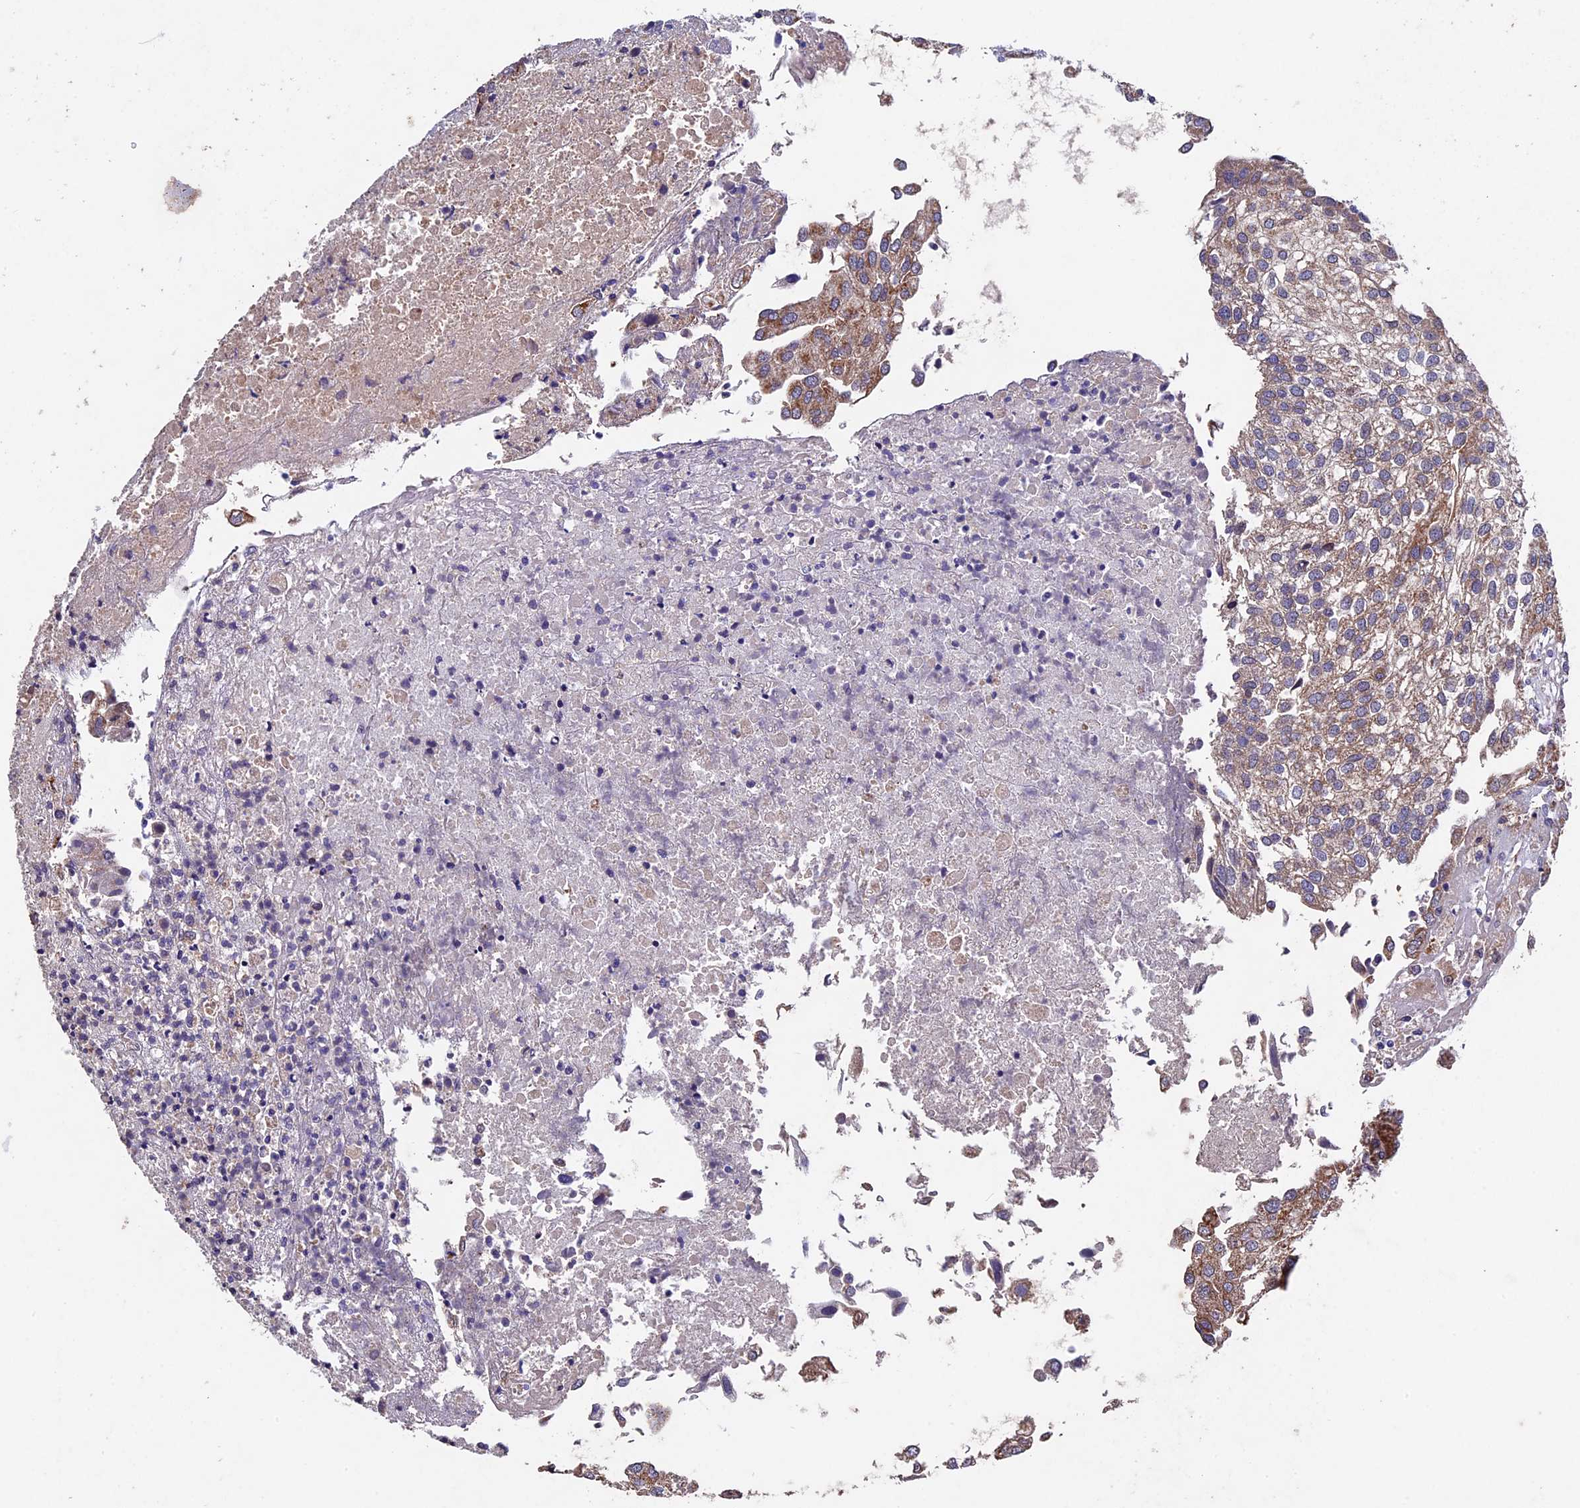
{"staining": {"intensity": "moderate", "quantity": "<25%", "location": "cytoplasmic/membranous"}, "tissue": "urothelial cancer", "cell_type": "Tumor cells", "image_type": "cancer", "snomed": [{"axis": "morphology", "description": "Urothelial carcinoma, Low grade"}, {"axis": "topography", "description": "Urinary bladder"}], "caption": "Low-grade urothelial carcinoma stained with DAB immunohistochemistry exhibits low levels of moderate cytoplasmic/membranous positivity in about <25% of tumor cells. The staining was performed using DAB, with brown indicating positive protein expression. Nuclei are stained blue with hematoxylin.", "gene": "RNF17", "patient": {"sex": "female", "age": 89}}